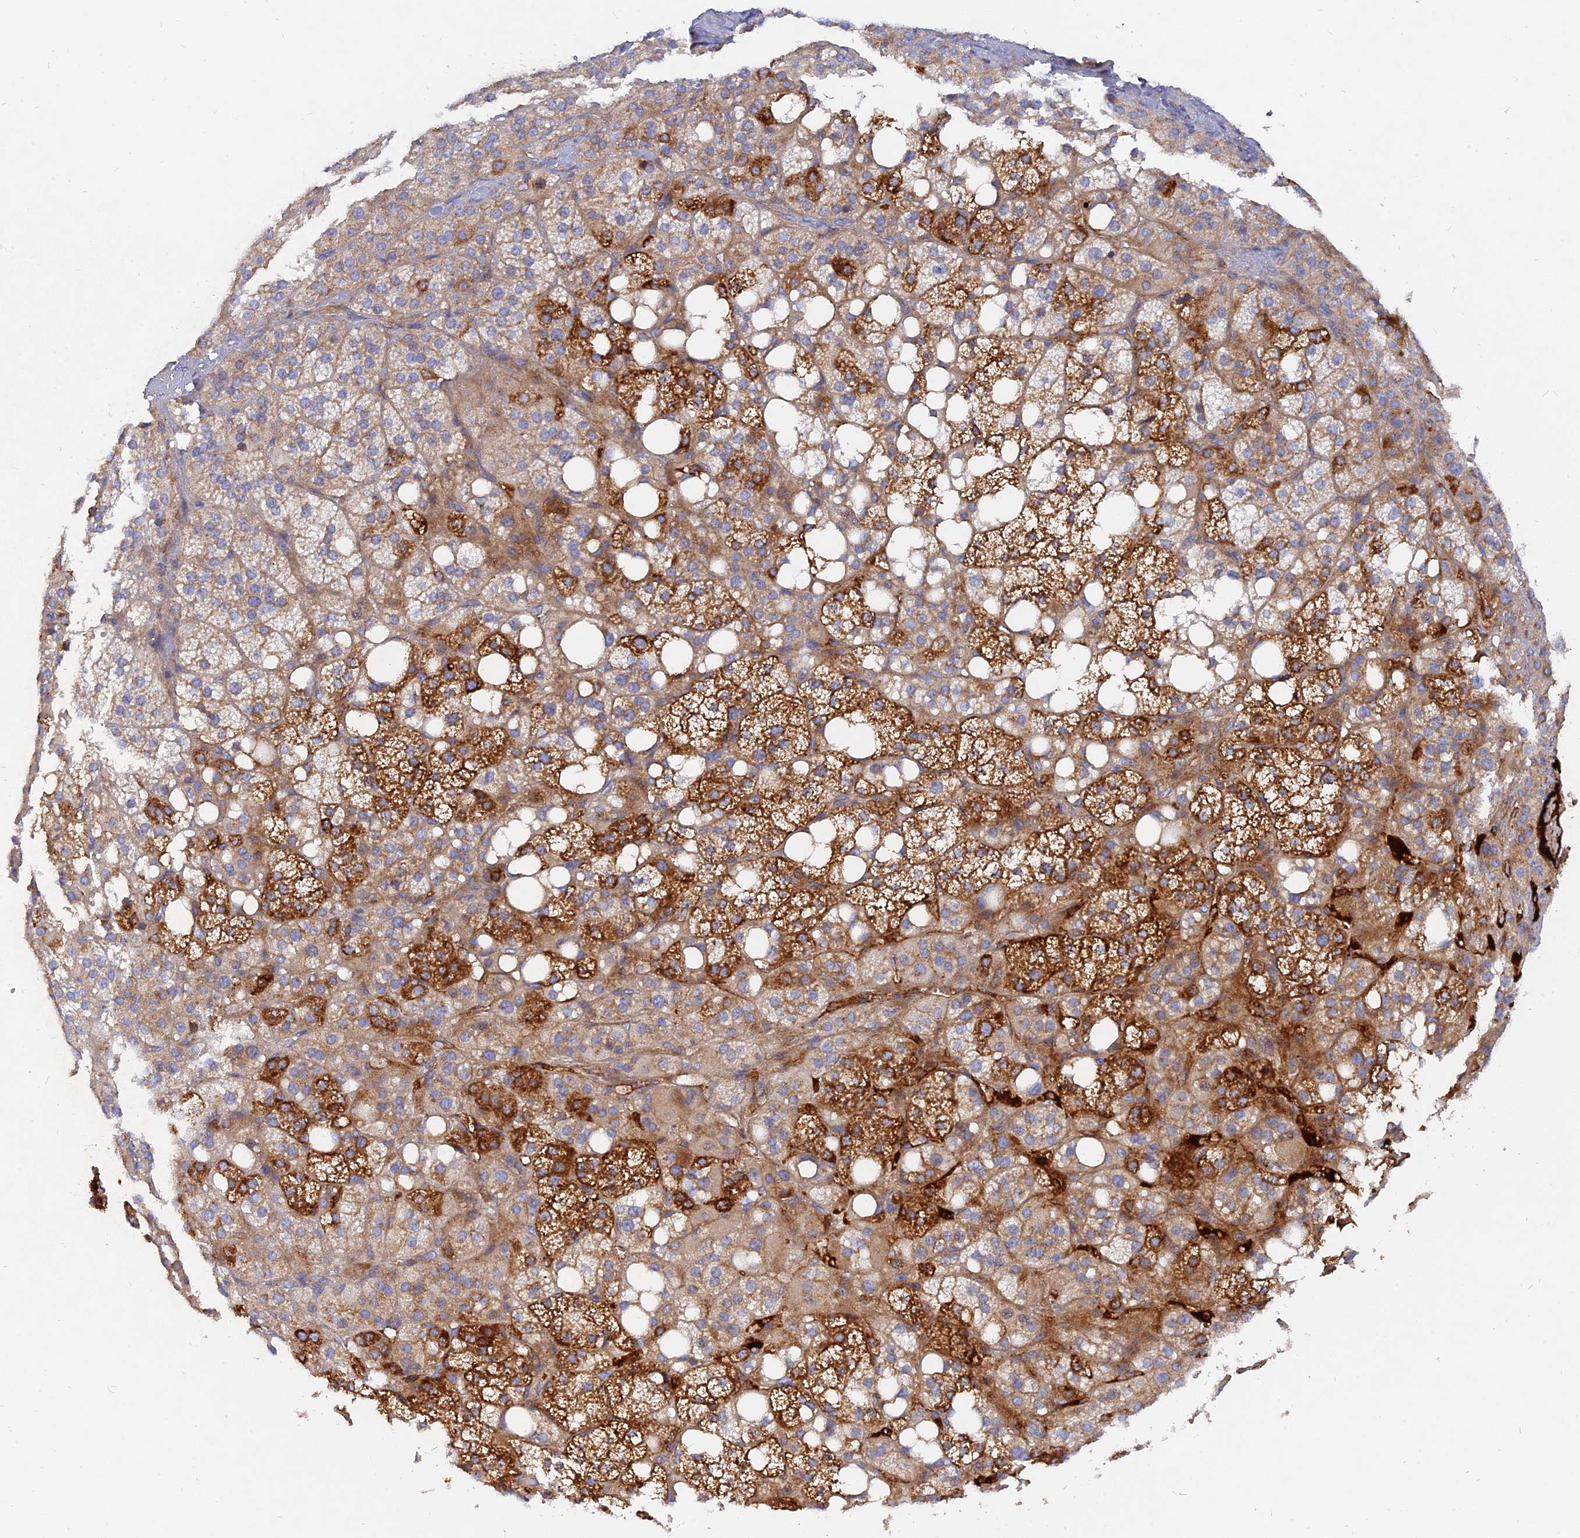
{"staining": {"intensity": "strong", "quantity": ">75%", "location": "cytoplasmic/membranous"}, "tissue": "adrenal gland", "cell_type": "Glandular cells", "image_type": "normal", "snomed": [{"axis": "morphology", "description": "Normal tissue, NOS"}, {"axis": "topography", "description": "Adrenal gland"}], "caption": "Immunohistochemical staining of benign adrenal gland displays strong cytoplasmic/membranous protein staining in about >75% of glandular cells. The staining was performed using DAB, with brown indicating positive protein expression. Nuclei are stained blue with hematoxylin.", "gene": "MROH1", "patient": {"sex": "female", "age": 59}}